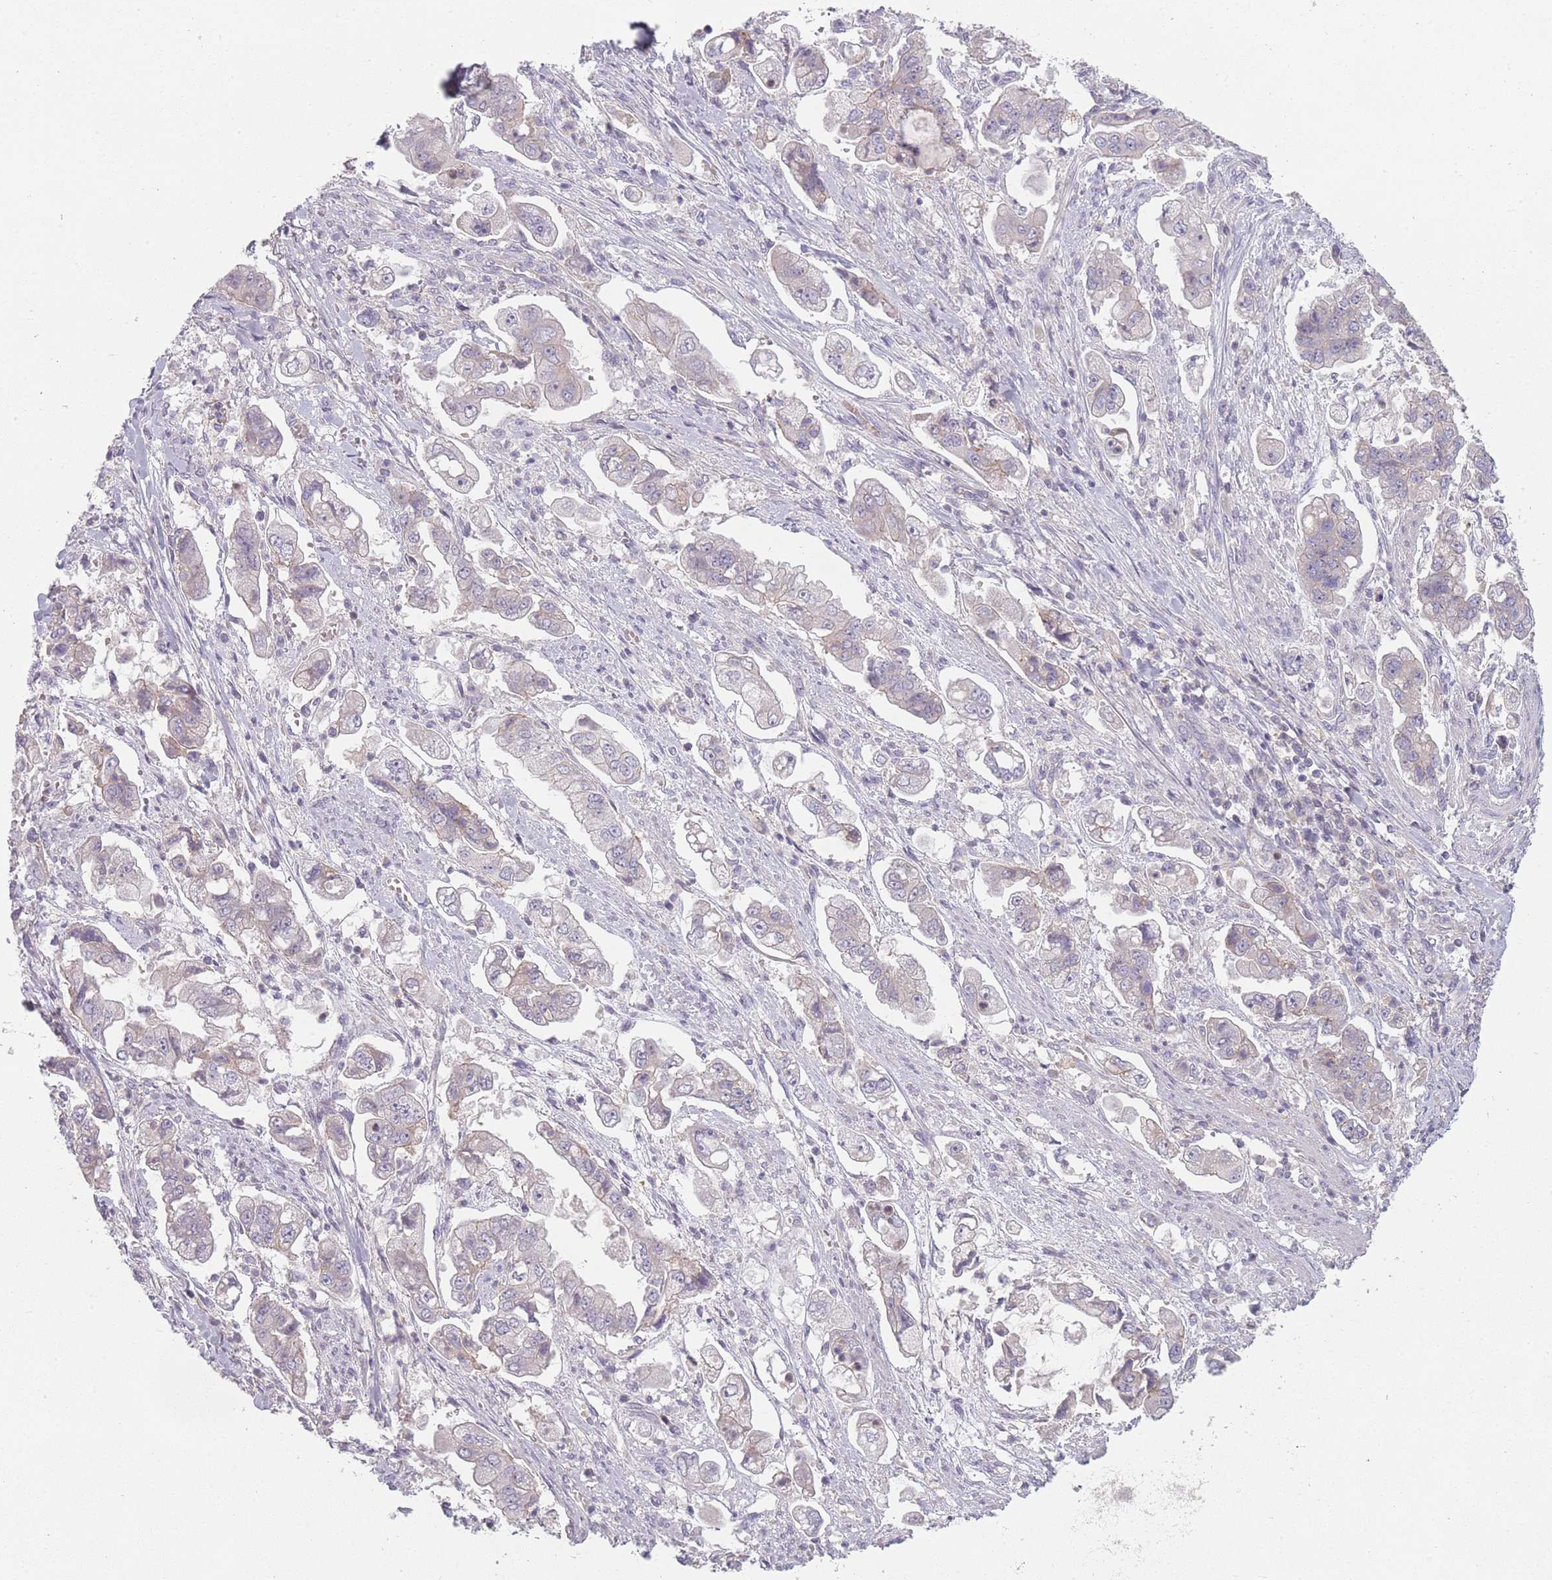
{"staining": {"intensity": "negative", "quantity": "none", "location": "none"}, "tissue": "stomach cancer", "cell_type": "Tumor cells", "image_type": "cancer", "snomed": [{"axis": "morphology", "description": "Adenocarcinoma, NOS"}, {"axis": "topography", "description": "Stomach"}], "caption": "Tumor cells are negative for protein expression in human stomach cancer.", "gene": "NT5DC2", "patient": {"sex": "male", "age": 62}}